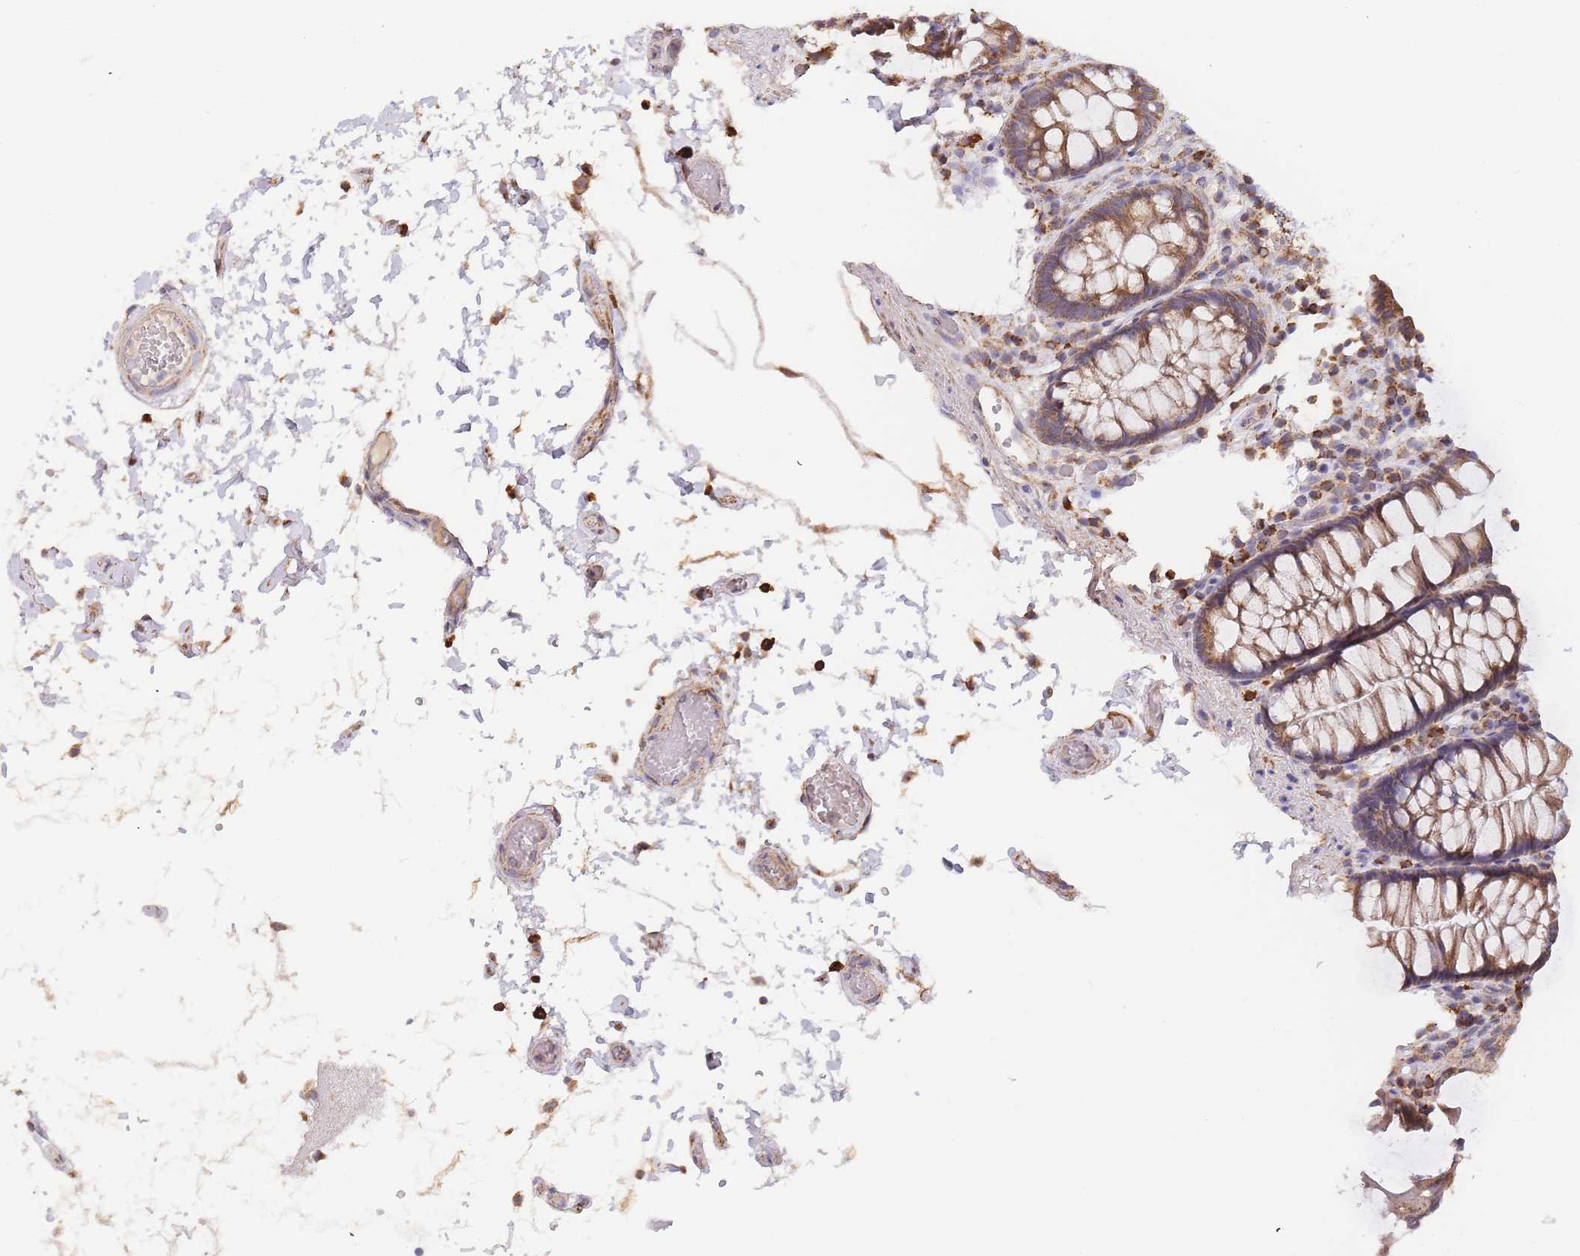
{"staining": {"intensity": "weak", "quantity": ">75%", "location": "cytoplasmic/membranous"}, "tissue": "colon", "cell_type": "Endothelial cells", "image_type": "normal", "snomed": [{"axis": "morphology", "description": "Normal tissue, NOS"}, {"axis": "topography", "description": "Colon"}], "caption": "Immunohistochemistry of benign human colon demonstrates low levels of weak cytoplasmic/membranous positivity in approximately >75% of endothelial cells. (Brightfield microscopy of DAB IHC at high magnification).", "gene": "ADCY9", "patient": {"sex": "male", "age": 84}}